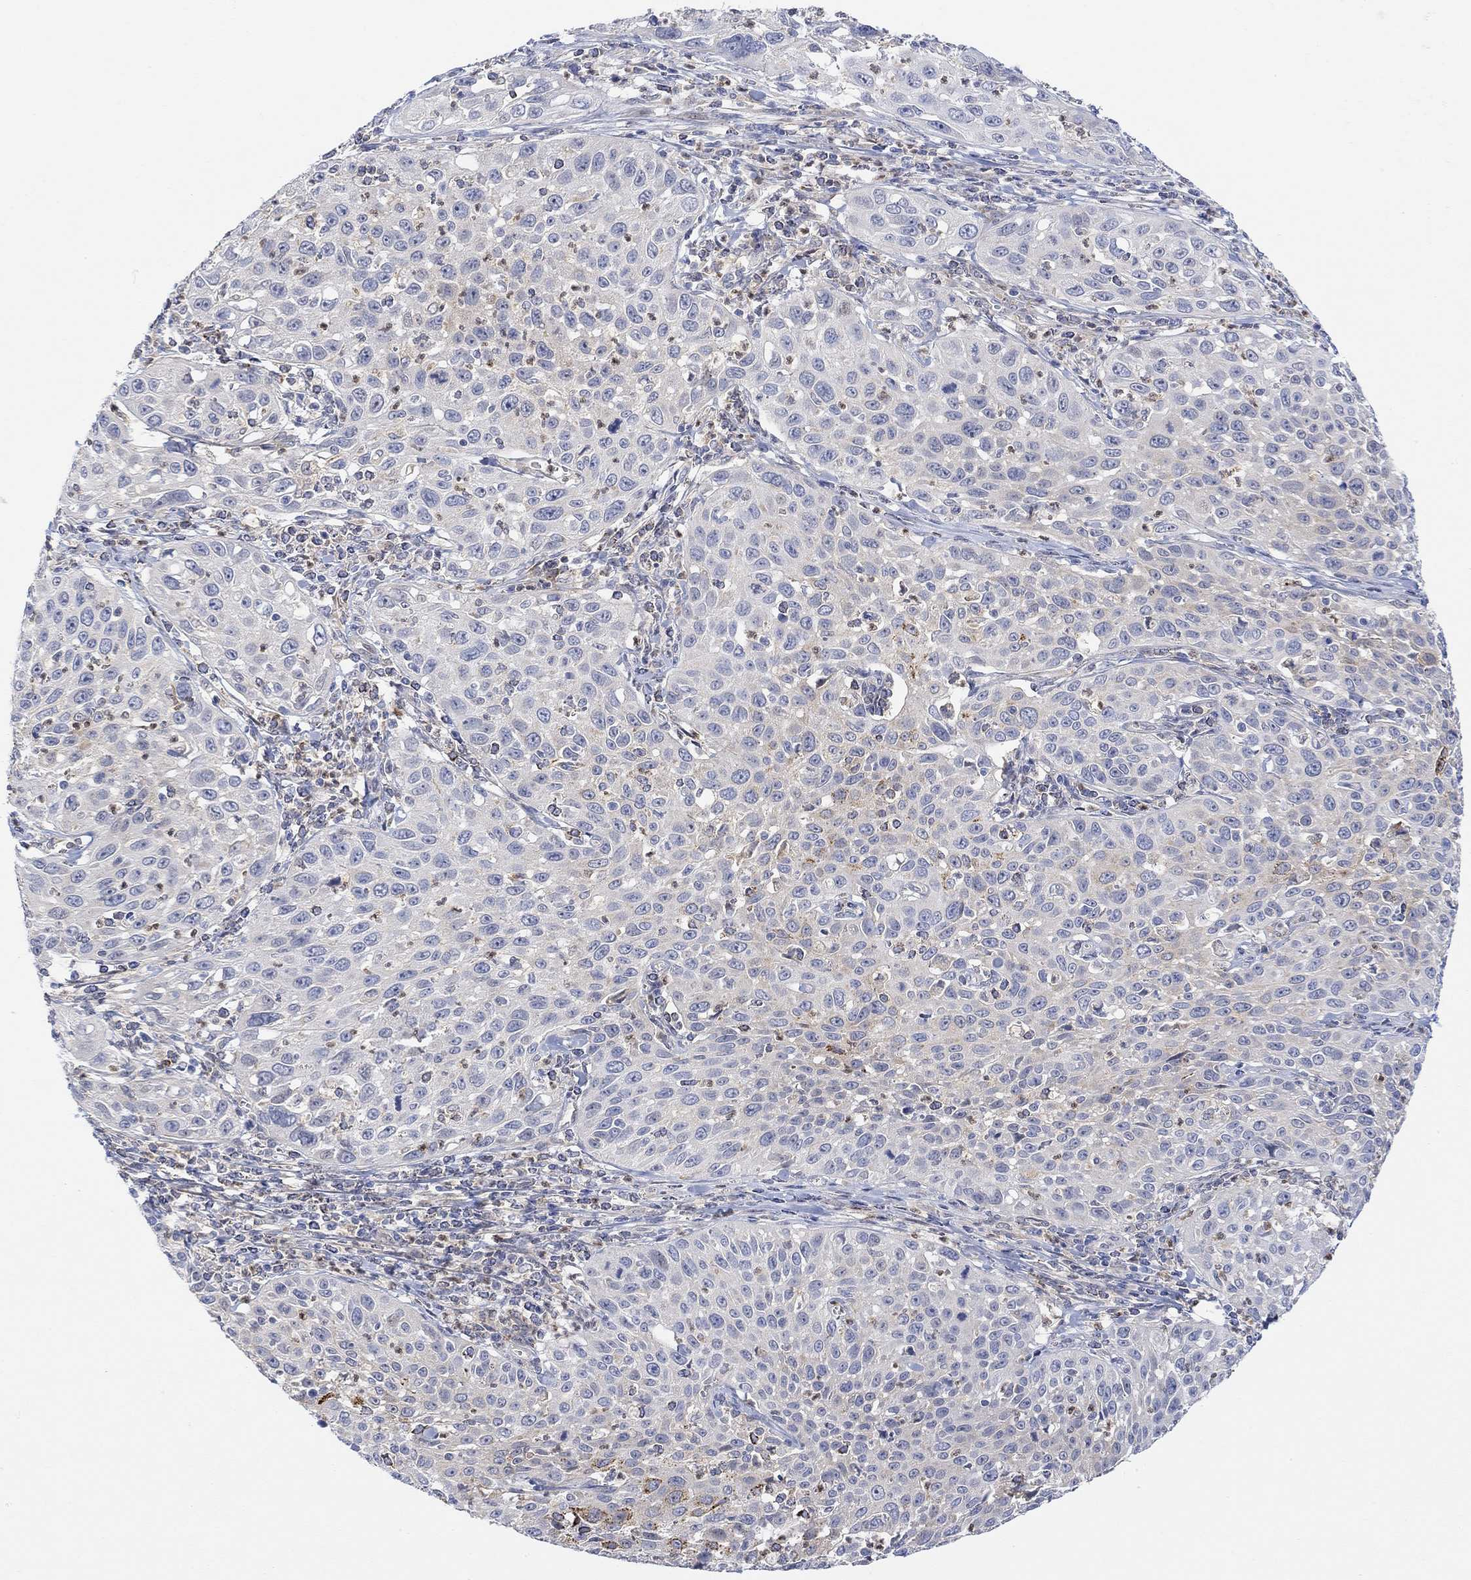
{"staining": {"intensity": "negative", "quantity": "none", "location": "none"}, "tissue": "cervical cancer", "cell_type": "Tumor cells", "image_type": "cancer", "snomed": [{"axis": "morphology", "description": "Squamous cell carcinoma, NOS"}, {"axis": "topography", "description": "Cervix"}], "caption": "This is an immunohistochemistry micrograph of cervical squamous cell carcinoma. There is no positivity in tumor cells.", "gene": "ACSL1", "patient": {"sex": "female", "age": 26}}